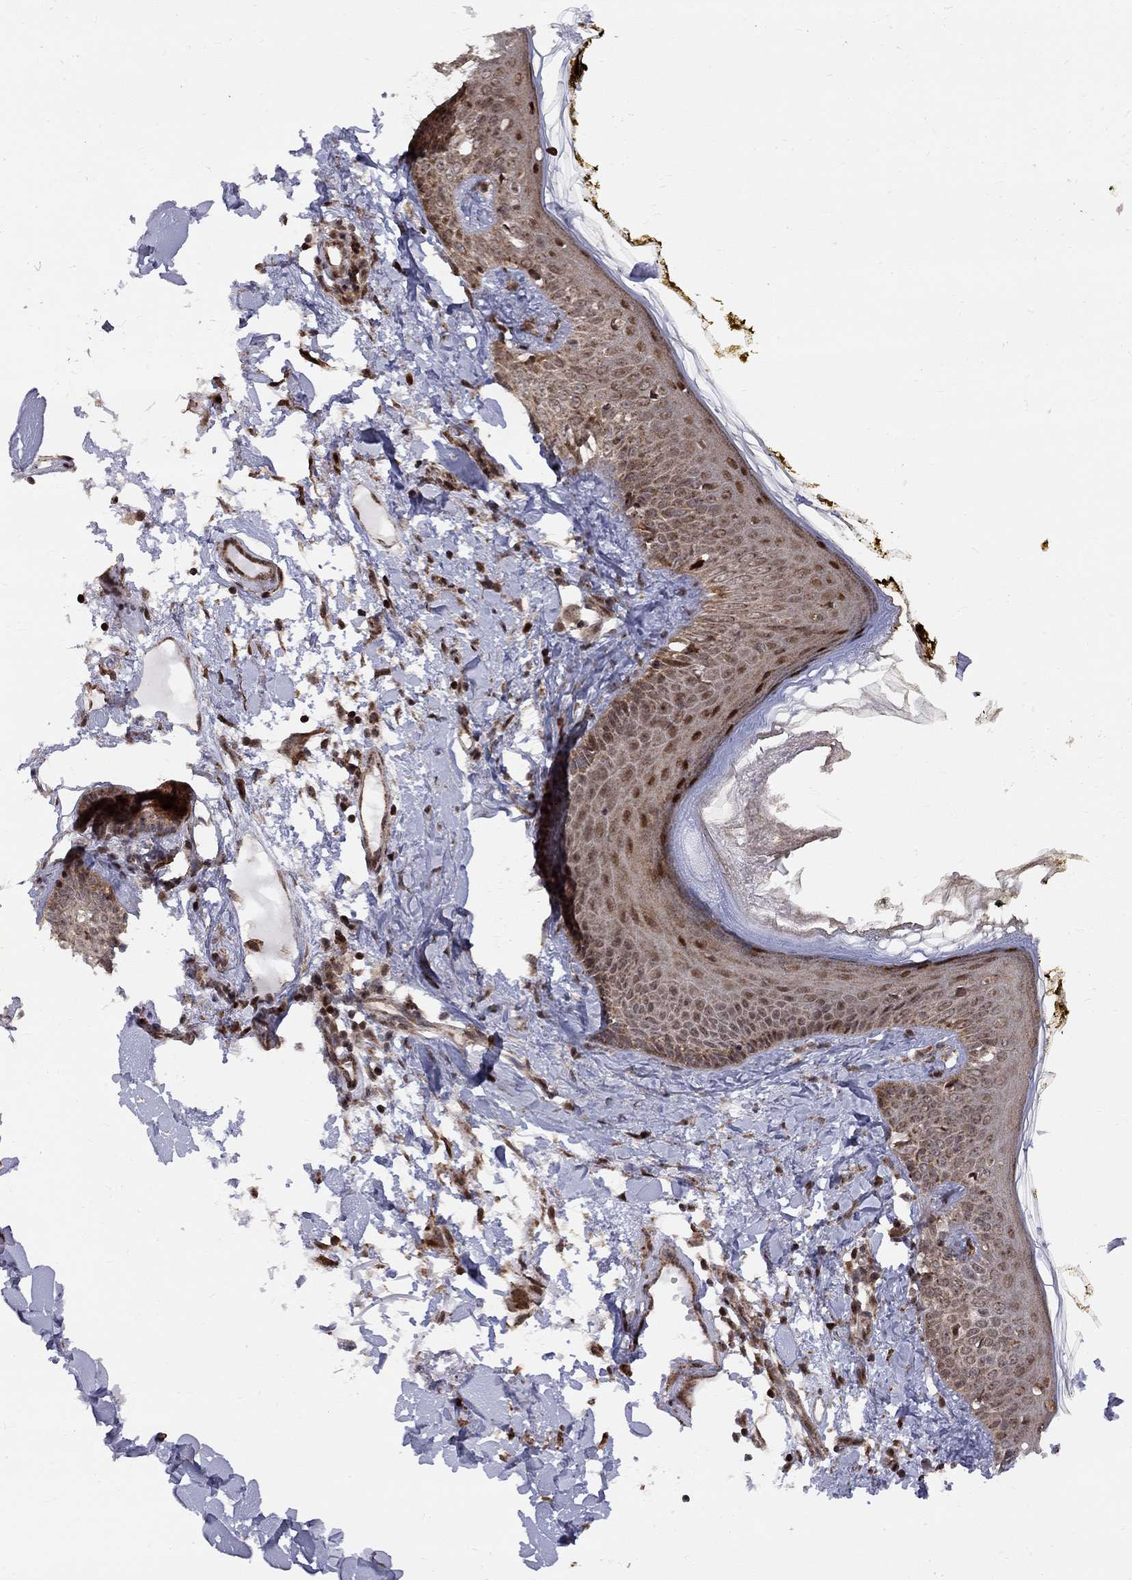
{"staining": {"intensity": "strong", "quantity": "25%-75%", "location": "nuclear"}, "tissue": "skin", "cell_type": "Fibroblasts", "image_type": "normal", "snomed": [{"axis": "morphology", "description": "Normal tissue, NOS"}, {"axis": "topography", "description": "Skin"}], "caption": "High-power microscopy captured an immunohistochemistry photomicrograph of normal skin, revealing strong nuclear positivity in about 25%-75% of fibroblasts. (Brightfield microscopy of DAB IHC at high magnification).", "gene": "ELOB", "patient": {"sex": "male", "age": 76}}